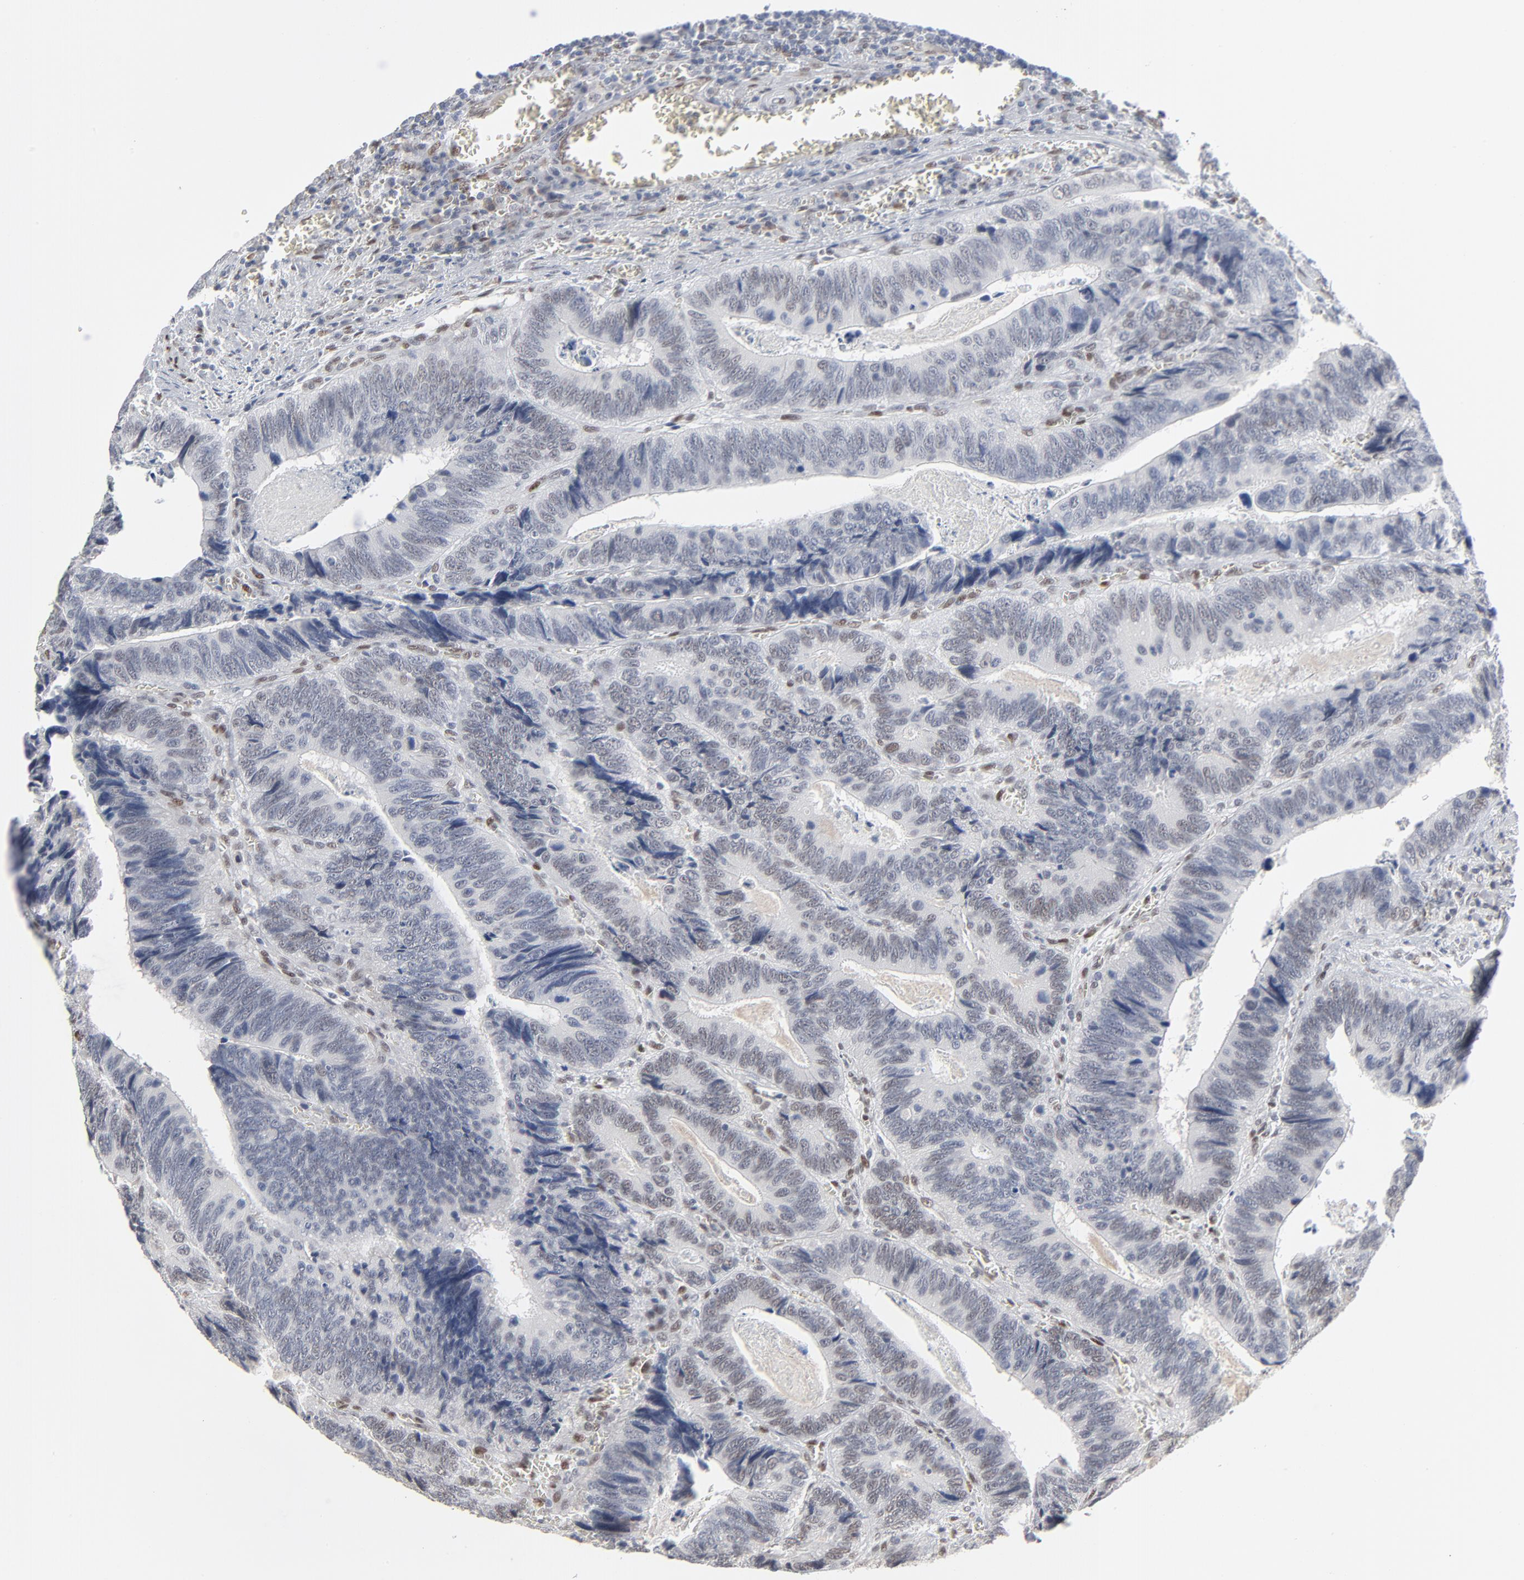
{"staining": {"intensity": "negative", "quantity": "none", "location": "none"}, "tissue": "colorectal cancer", "cell_type": "Tumor cells", "image_type": "cancer", "snomed": [{"axis": "morphology", "description": "Adenocarcinoma, NOS"}, {"axis": "topography", "description": "Colon"}], "caption": "Image shows no significant protein expression in tumor cells of colorectal adenocarcinoma.", "gene": "ATF7", "patient": {"sex": "male", "age": 72}}